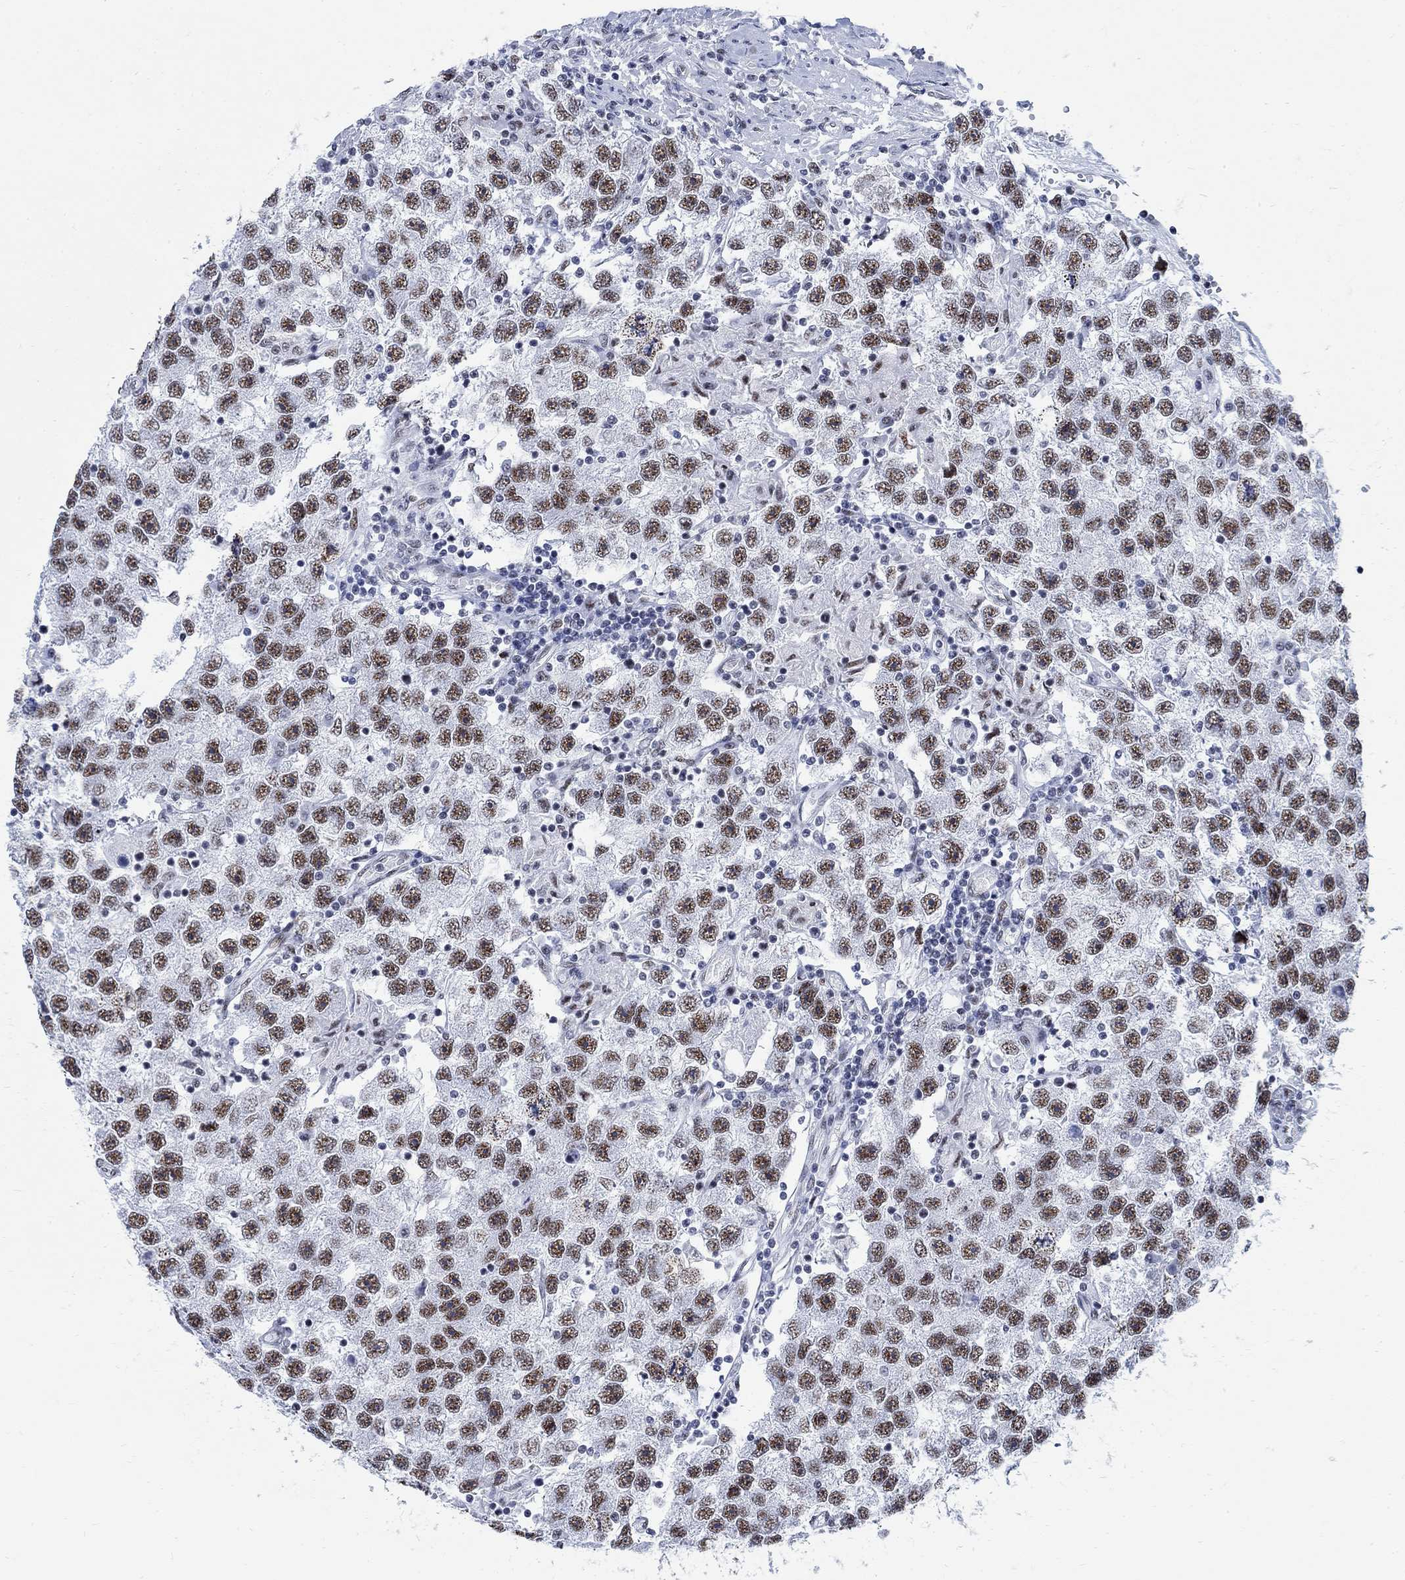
{"staining": {"intensity": "moderate", "quantity": "25%-75%", "location": "nuclear"}, "tissue": "testis cancer", "cell_type": "Tumor cells", "image_type": "cancer", "snomed": [{"axis": "morphology", "description": "Seminoma, NOS"}, {"axis": "topography", "description": "Testis"}], "caption": "DAB (3,3'-diaminobenzidine) immunohistochemical staining of testis cancer reveals moderate nuclear protein positivity in about 25%-75% of tumor cells. (DAB IHC, brown staining for protein, blue staining for nuclei).", "gene": "DLK1", "patient": {"sex": "male", "age": 26}}